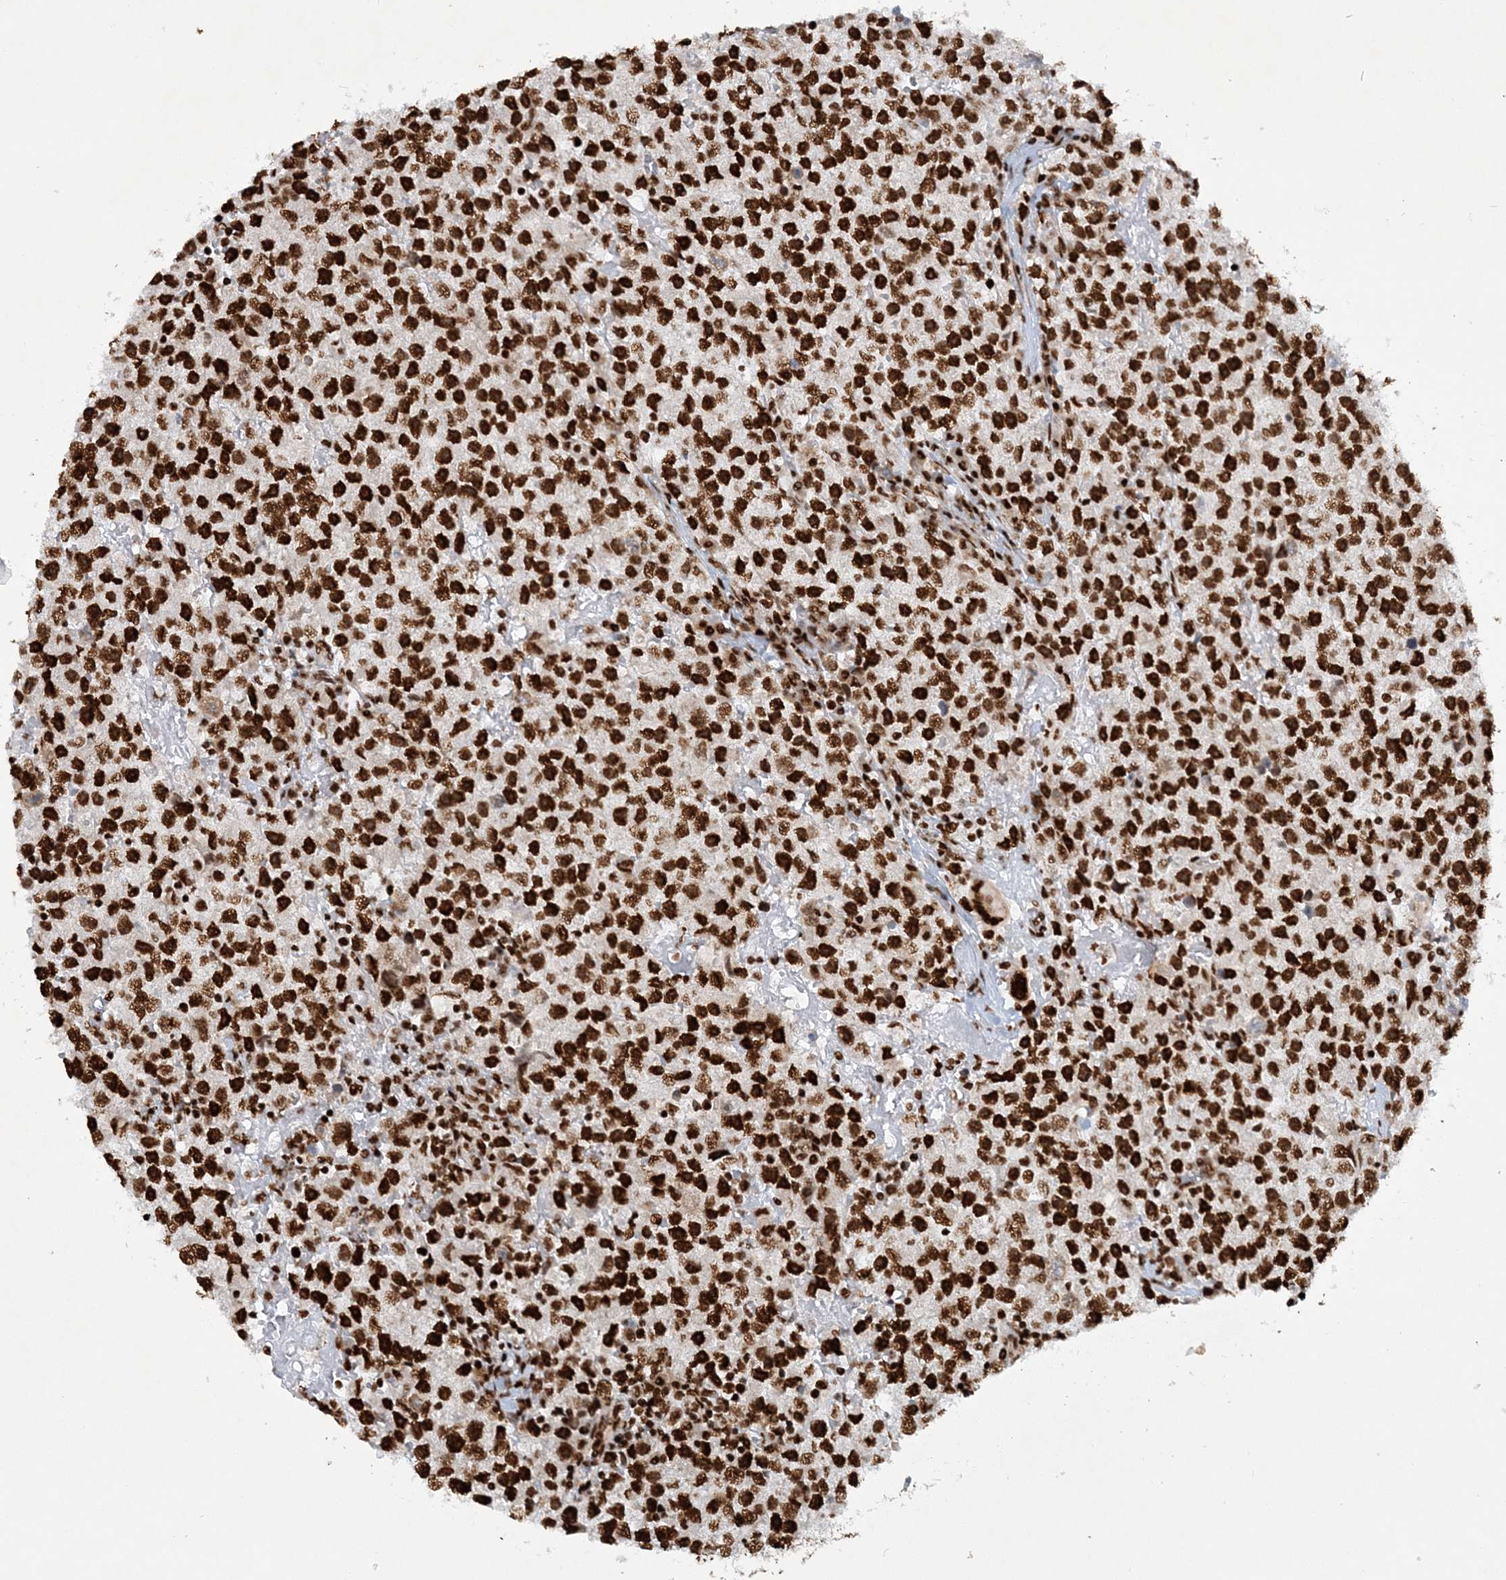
{"staining": {"intensity": "strong", "quantity": ">75%", "location": "nuclear"}, "tissue": "testis cancer", "cell_type": "Tumor cells", "image_type": "cancer", "snomed": [{"axis": "morphology", "description": "Seminoma, NOS"}, {"axis": "topography", "description": "Testis"}], "caption": "Protein staining of testis cancer tissue shows strong nuclear staining in approximately >75% of tumor cells.", "gene": "DELE1", "patient": {"sex": "male", "age": 22}}